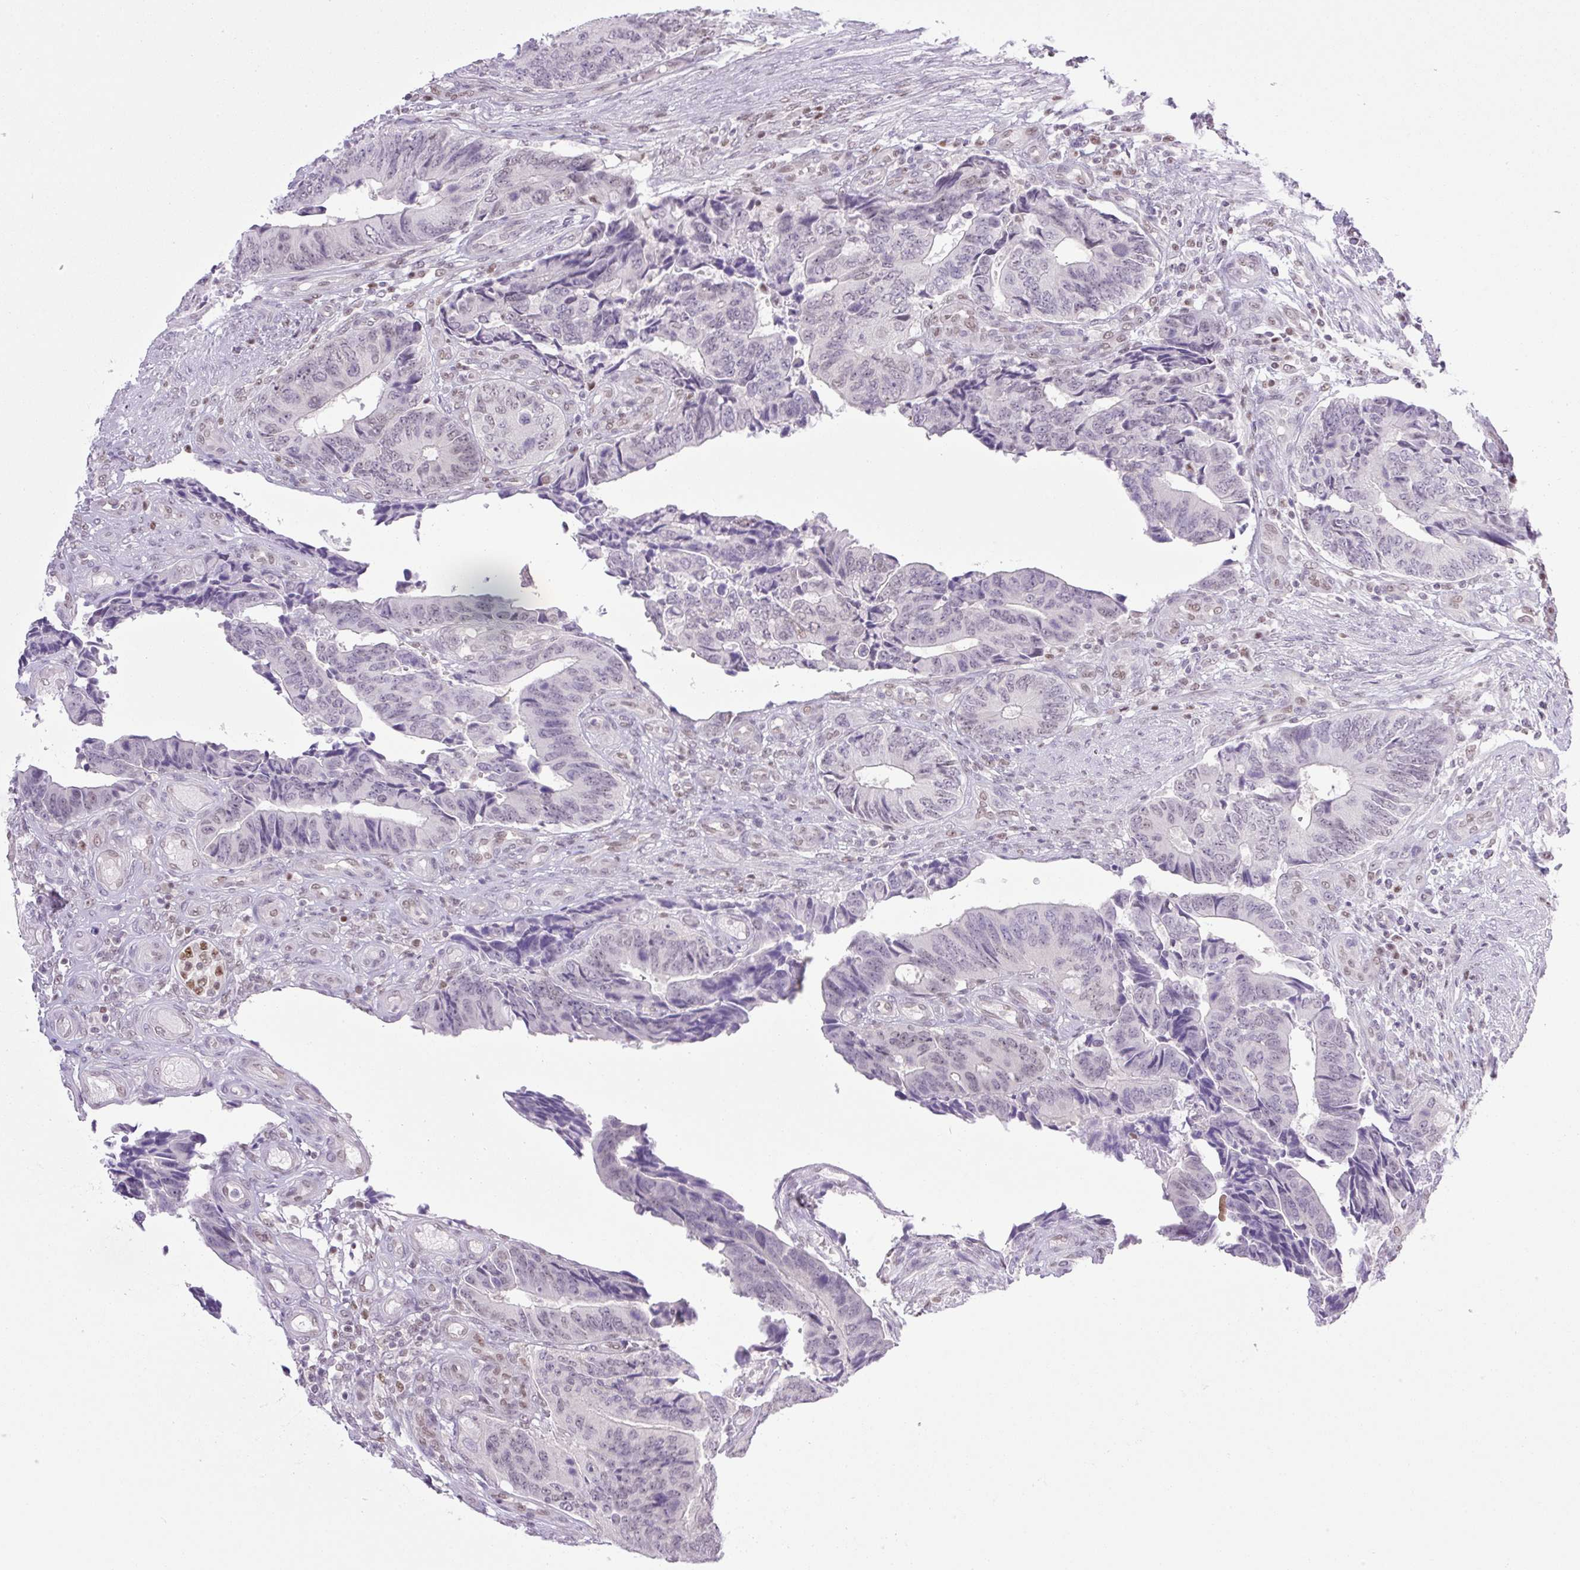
{"staining": {"intensity": "moderate", "quantity": "<25%", "location": "nuclear"}, "tissue": "colorectal cancer", "cell_type": "Tumor cells", "image_type": "cancer", "snomed": [{"axis": "morphology", "description": "Adenocarcinoma, NOS"}, {"axis": "topography", "description": "Colon"}], "caption": "Immunohistochemical staining of human adenocarcinoma (colorectal) shows low levels of moderate nuclear staining in about <25% of tumor cells.", "gene": "TLE3", "patient": {"sex": "male", "age": 87}}